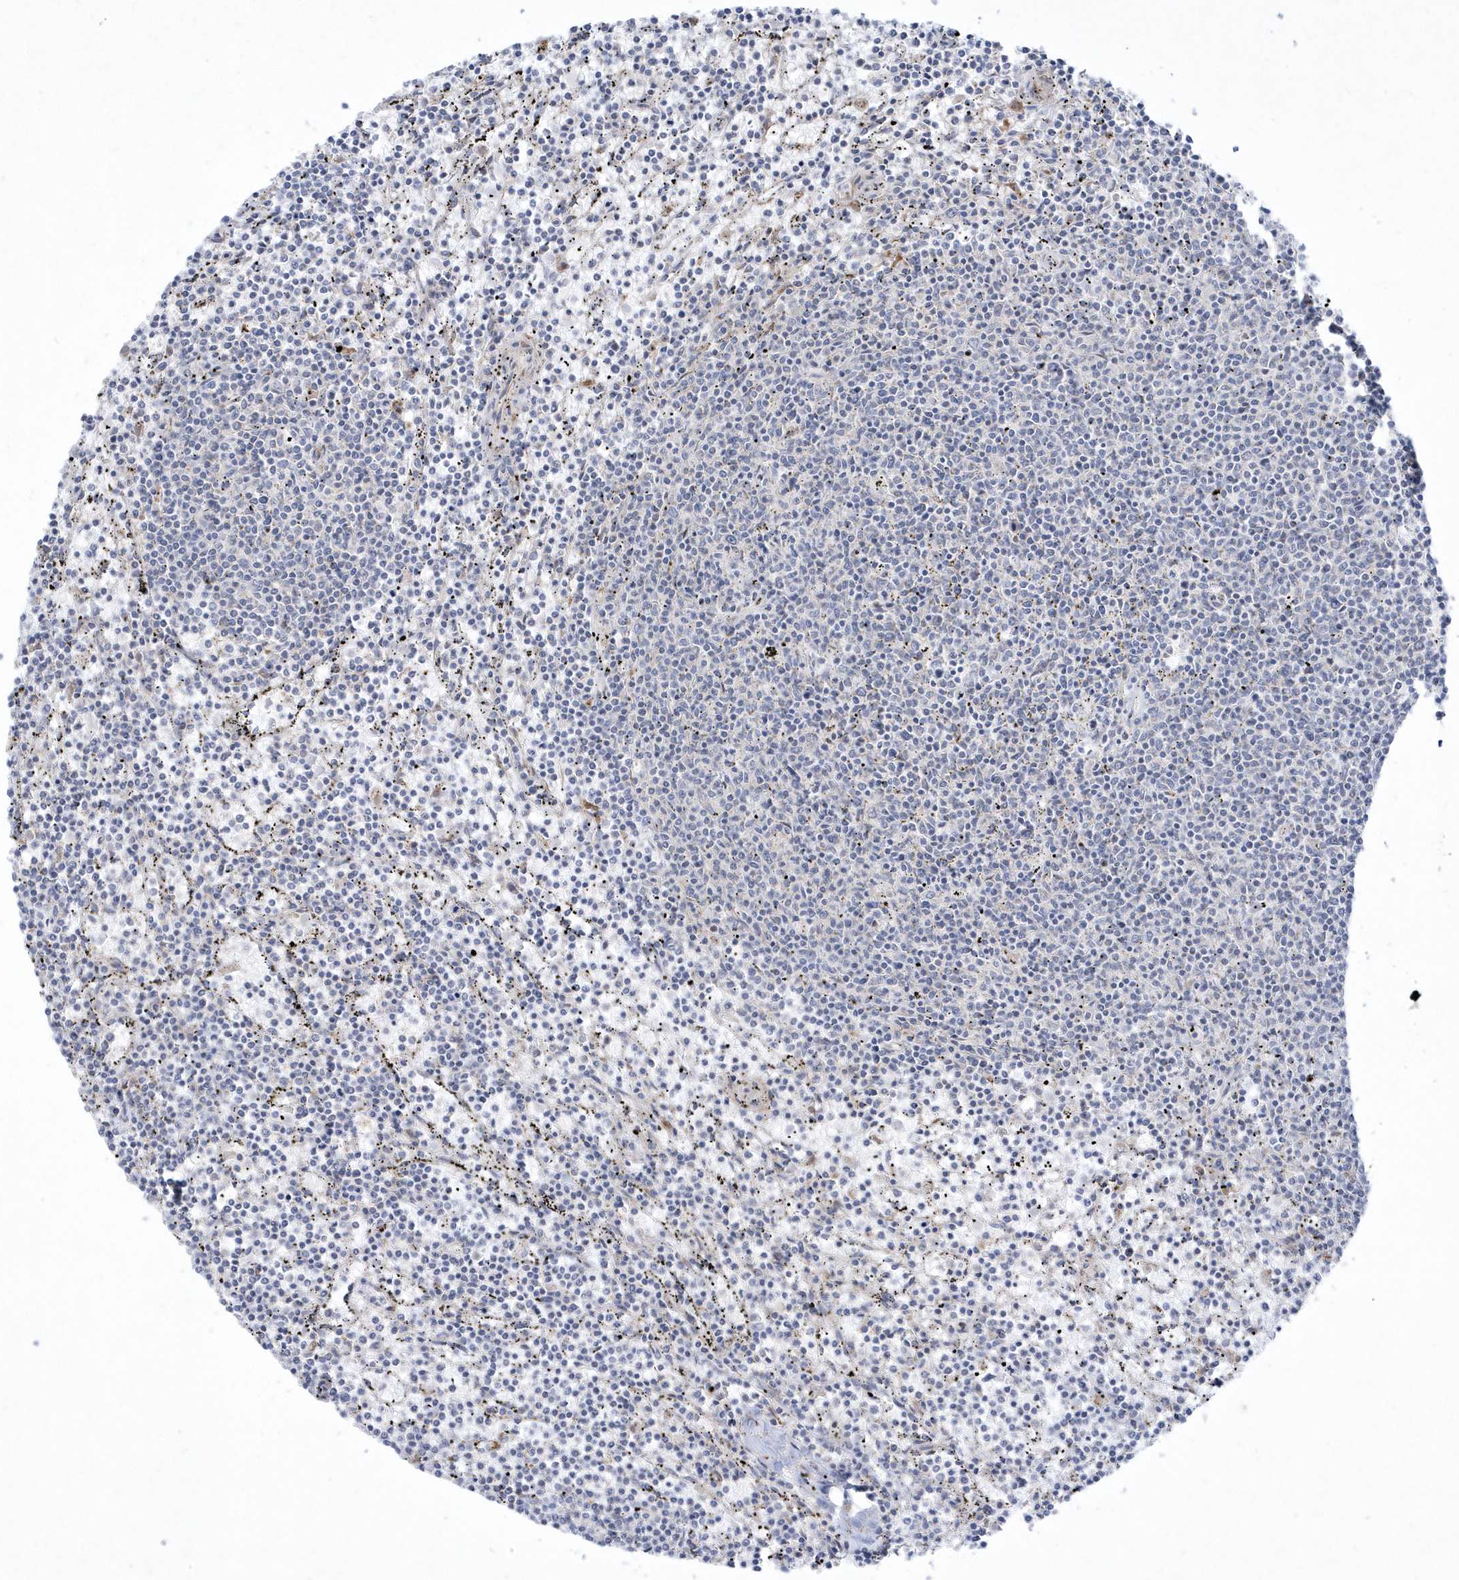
{"staining": {"intensity": "negative", "quantity": "none", "location": "none"}, "tissue": "lymphoma", "cell_type": "Tumor cells", "image_type": "cancer", "snomed": [{"axis": "morphology", "description": "Malignant lymphoma, non-Hodgkin's type, Low grade"}, {"axis": "topography", "description": "Spleen"}], "caption": "A high-resolution image shows immunohistochemistry (IHC) staining of lymphoma, which exhibits no significant expression in tumor cells.", "gene": "LARS1", "patient": {"sex": "female", "age": 50}}